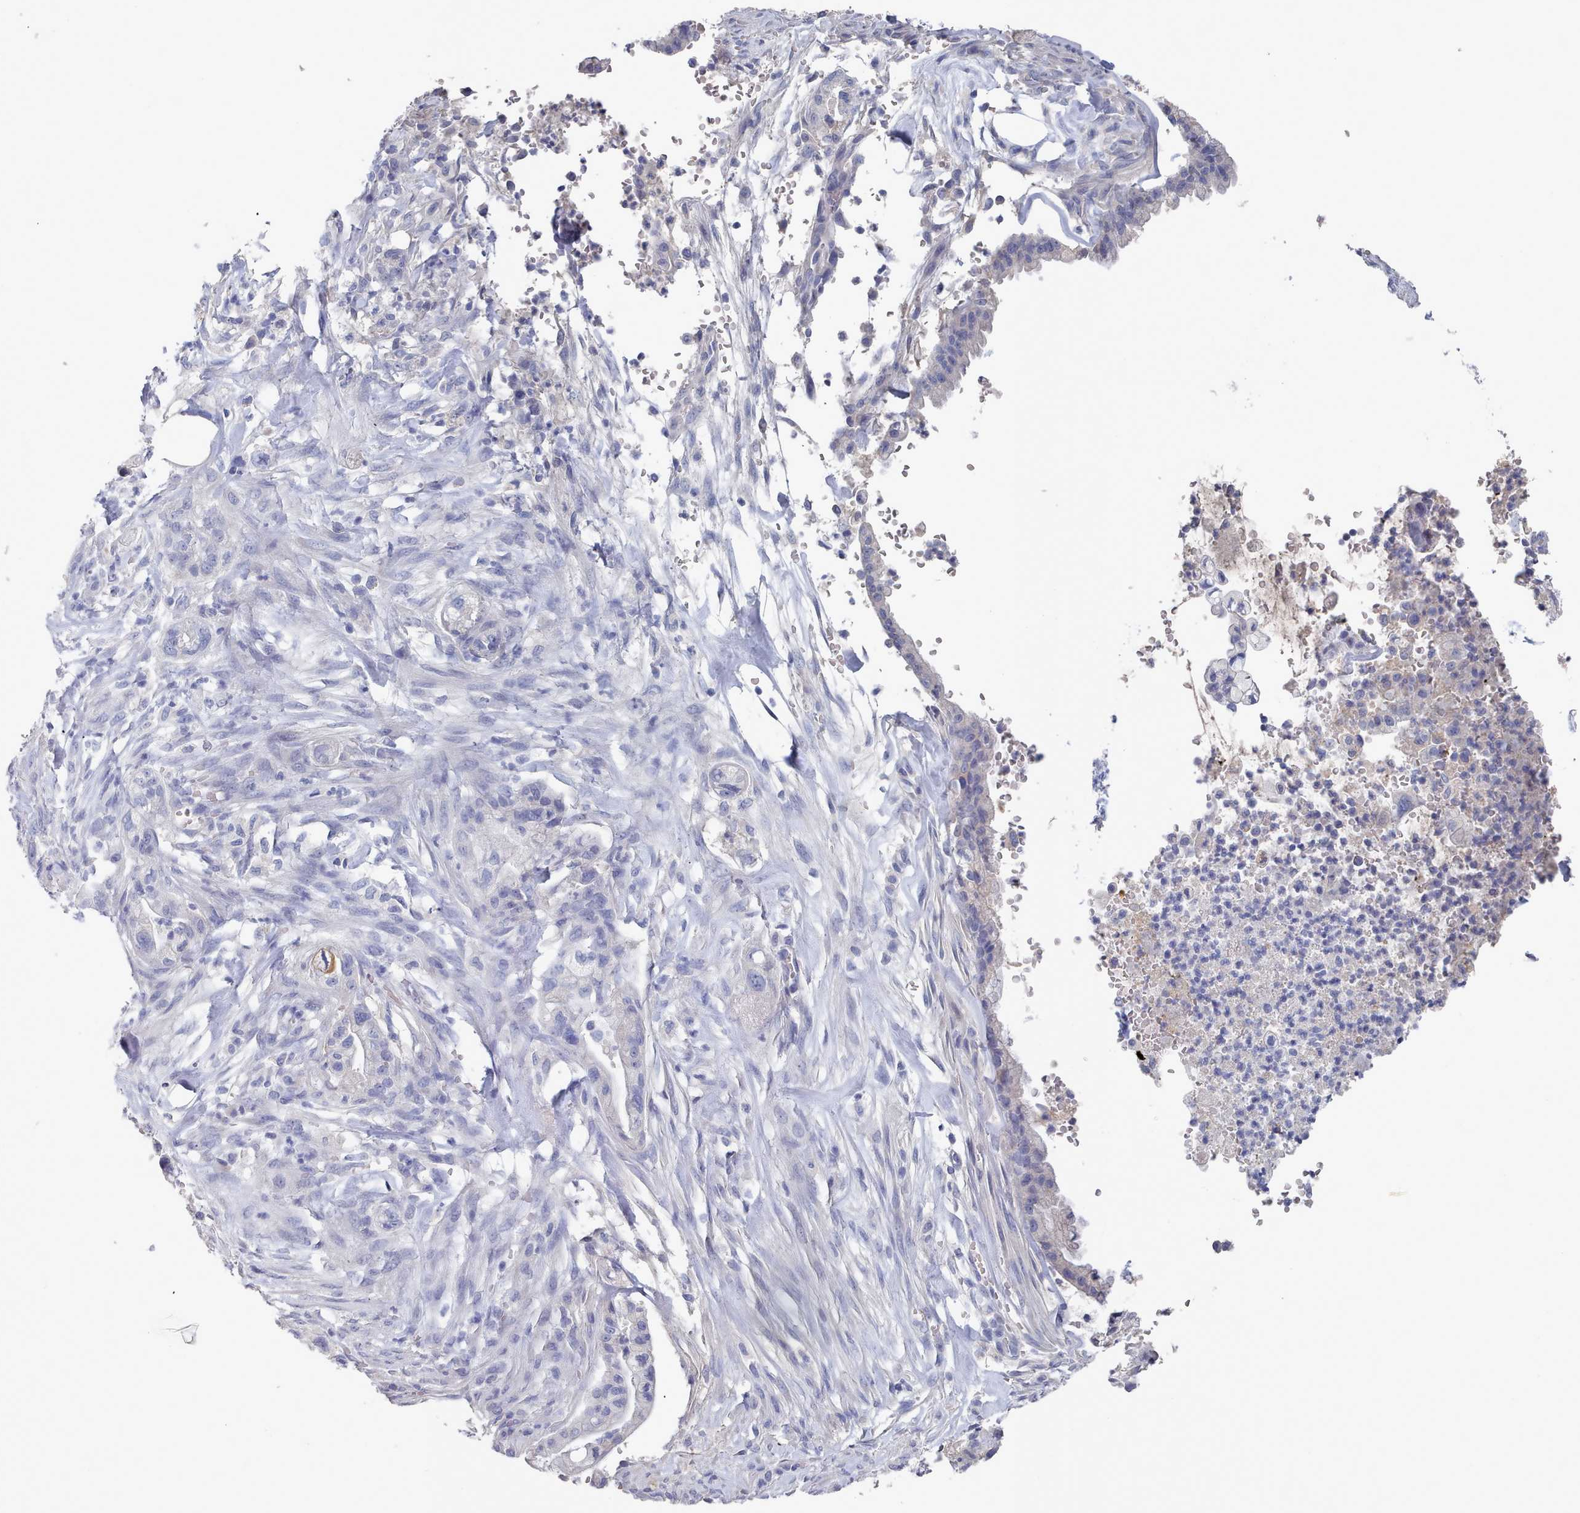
{"staining": {"intensity": "negative", "quantity": "none", "location": "none"}, "tissue": "pancreatic cancer", "cell_type": "Tumor cells", "image_type": "cancer", "snomed": [{"axis": "morphology", "description": "Adenocarcinoma, NOS"}, {"axis": "topography", "description": "Pancreas"}], "caption": "Human adenocarcinoma (pancreatic) stained for a protein using immunohistochemistry (IHC) exhibits no staining in tumor cells.", "gene": "ACAD11", "patient": {"sex": "male", "age": 44}}